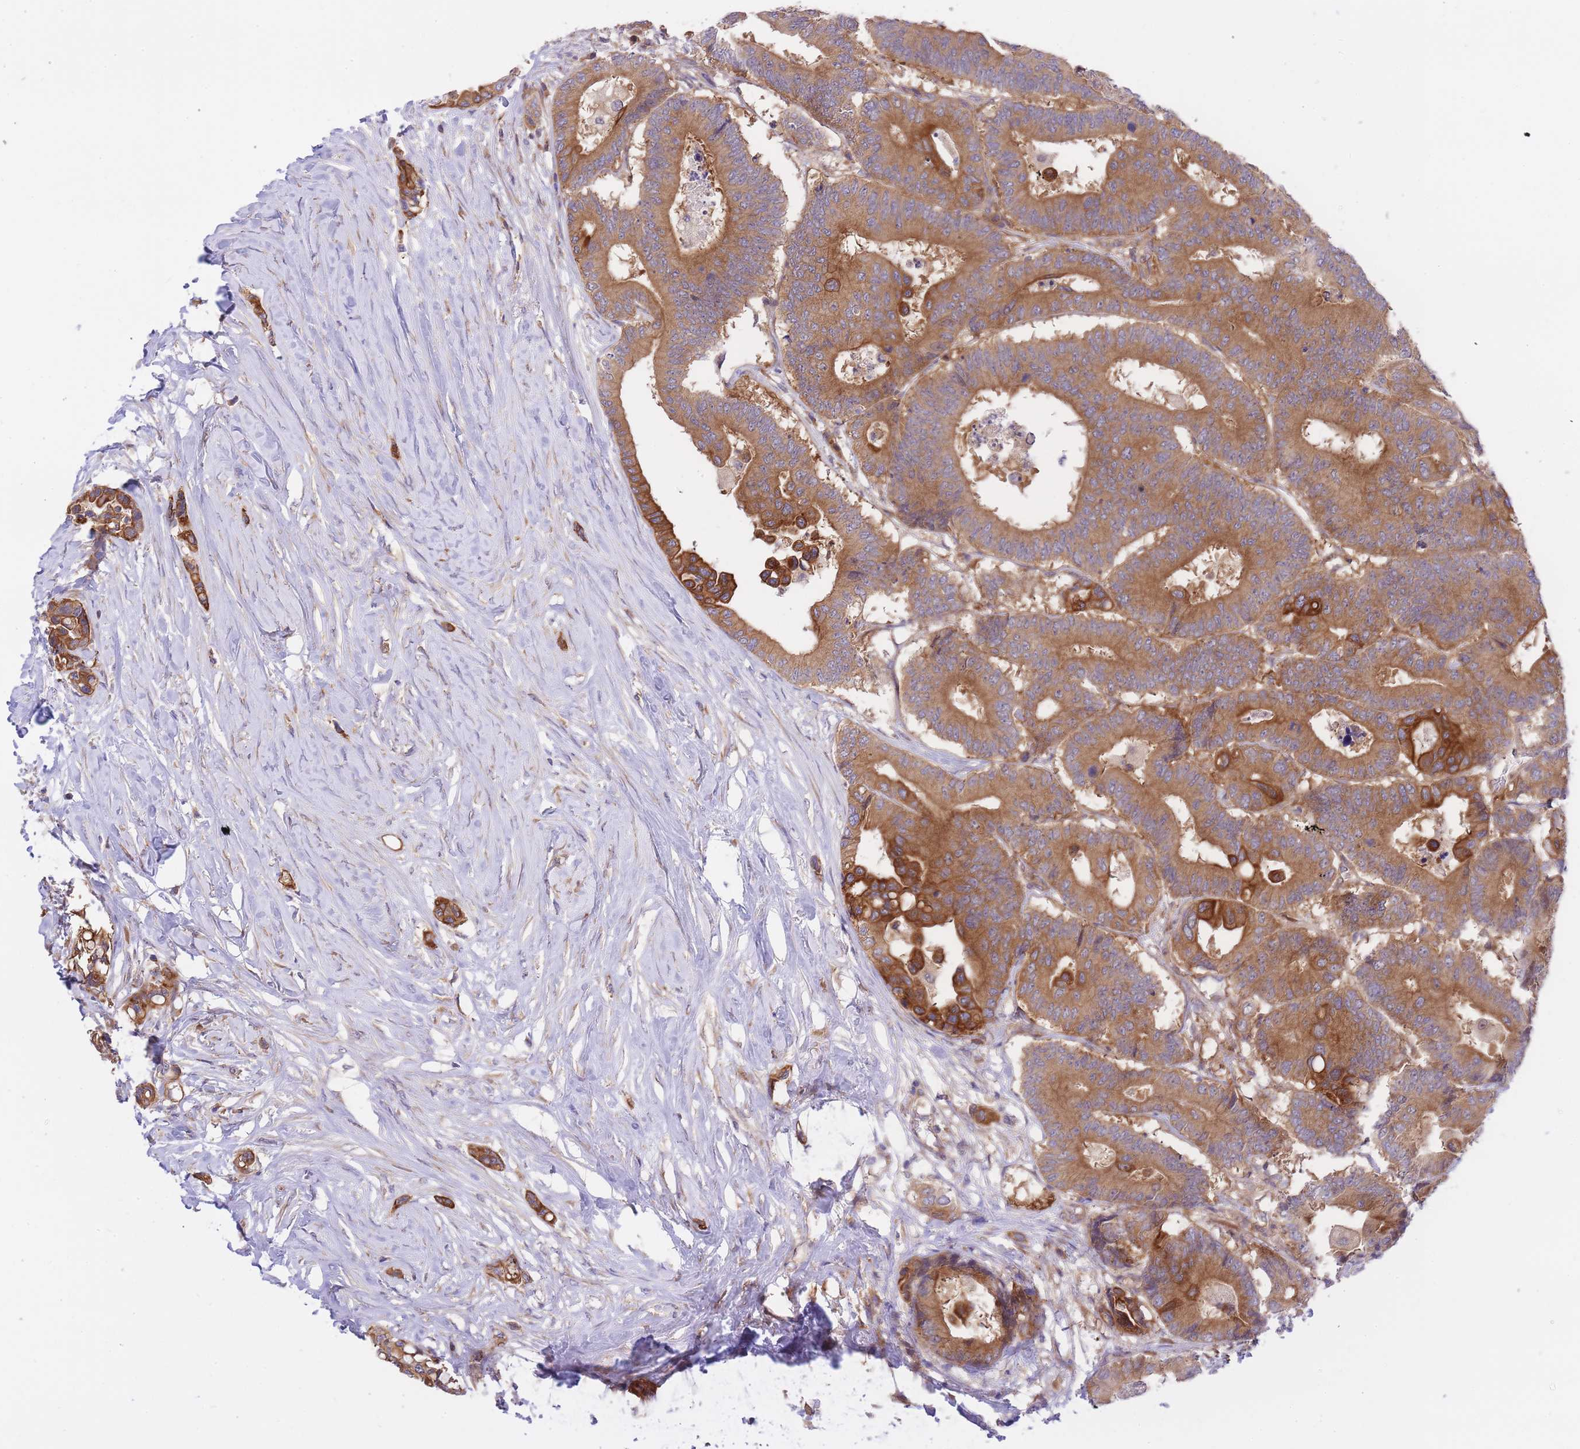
{"staining": {"intensity": "strong", "quantity": ">75%", "location": "cytoplasmic/membranous"}, "tissue": "colorectal cancer", "cell_type": "Tumor cells", "image_type": "cancer", "snomed": [{"axis": "morphology", "description": "Normal tissue, NOS"}, {"axis": "morphology", "description": "Adenocarcinoma, NOS"}, {"axis": "topography", "description": "Colon"}], "caption": "About >75% of tumor cells in human adenocarcinoma (colorectal) show strong cytoplasmic/membranous protein expression as visualized by brown immunohistochemical staining.", "gene": "EIF2B2", "patient": {"sex": "male", "age": 82}}